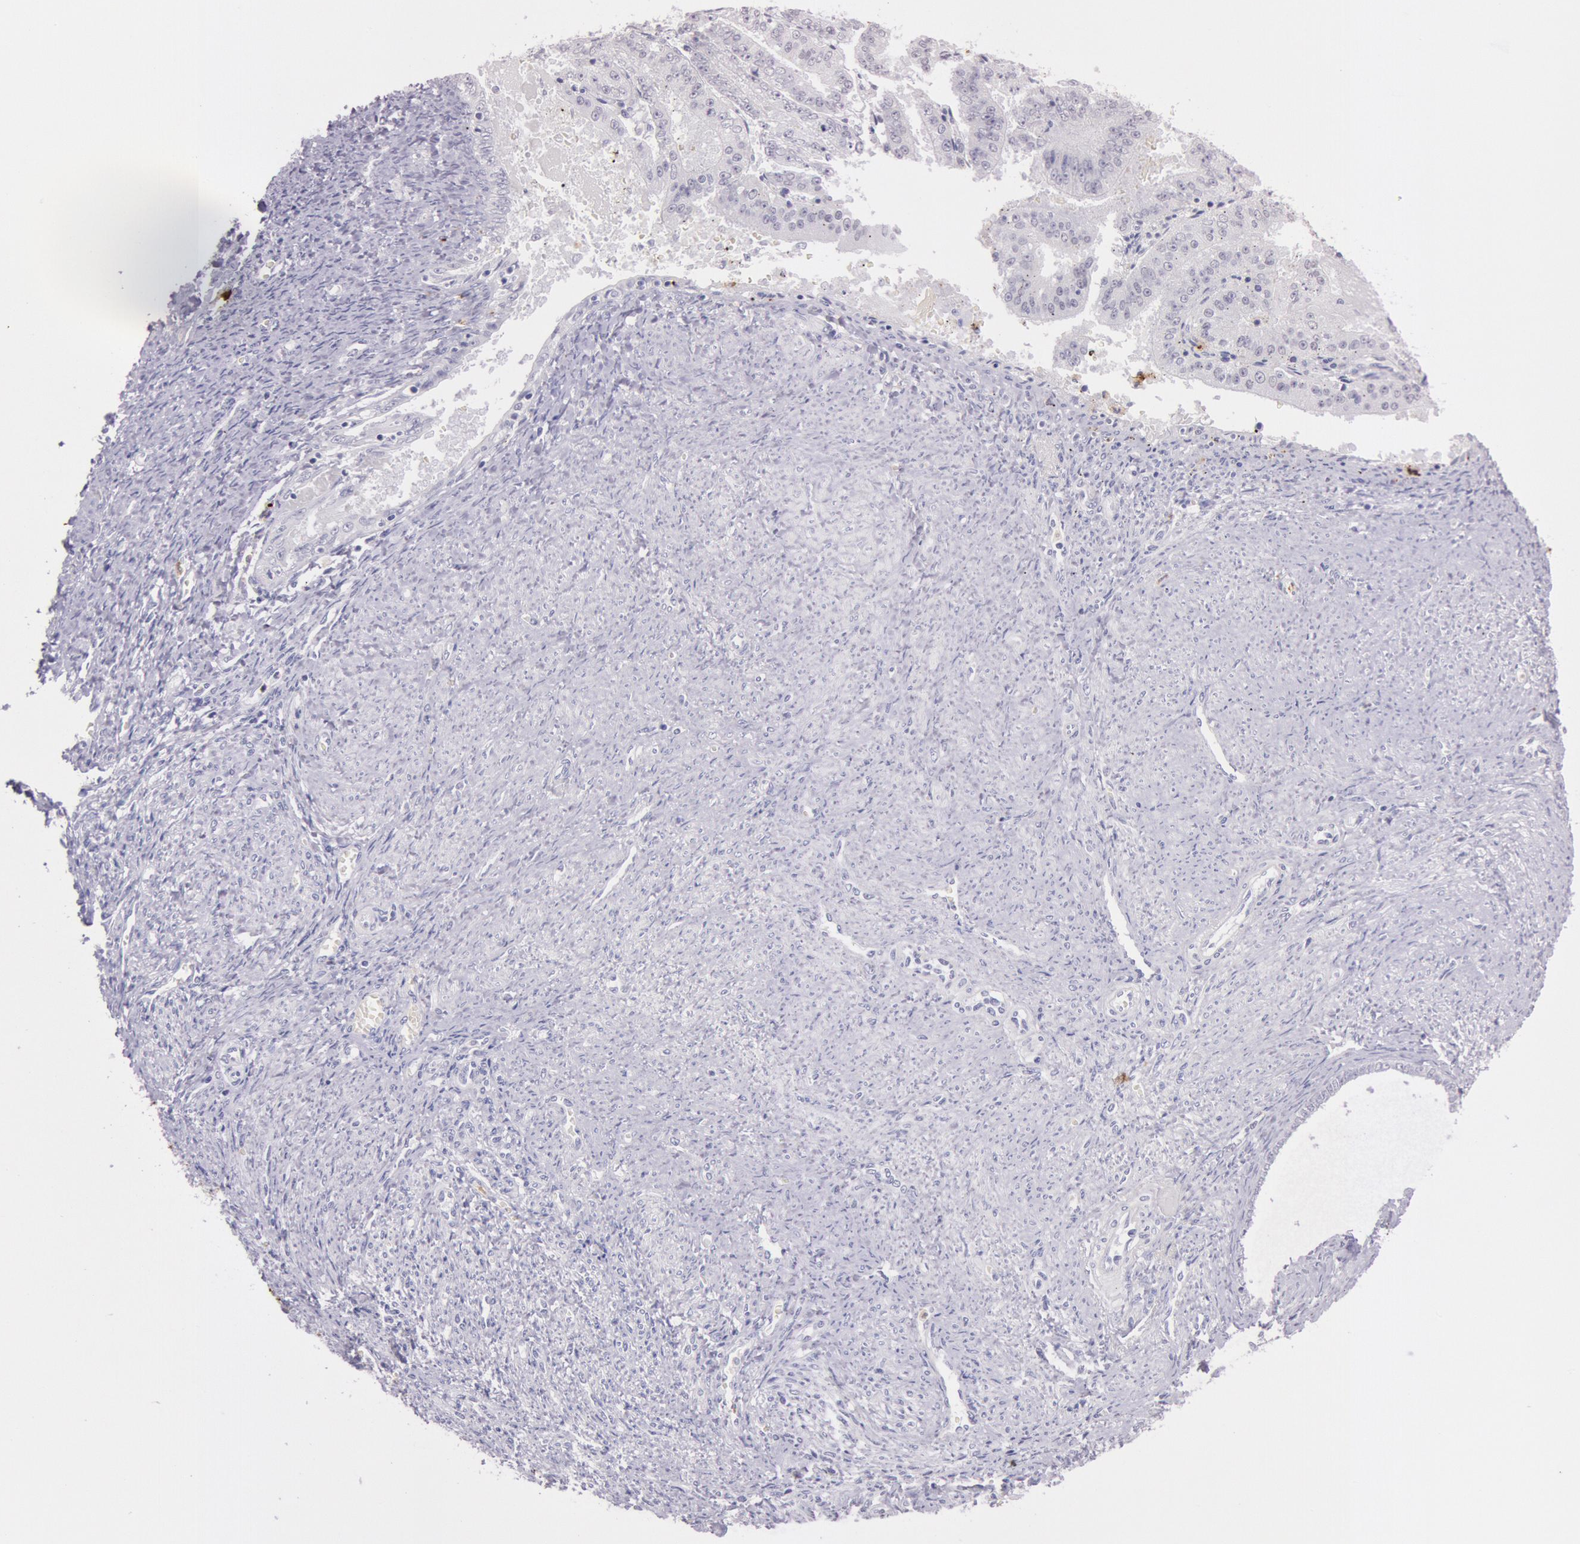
{"staining": {"intensity": "negative", "quantity": "none", "location": "none"}, "tissue": "endometrial cancer", "cell_type": "Tumor cells", "image_type": "cancer", "snomed": [{"axis": "morphology", "description": "Adenocarcinoma, NOS"}, {"axis": "topography", "description": "Endometrium"}], "caption": "Immunohistochemistry (IHC) image of neoplastic tissue: human endometrial cancer stained with DAB (3,3'-diaminobenzidine) exhibits no significant protein staining in tumor cells.", "gene": "KDM6A", "patient": {"sex": "female", "age": 66}}